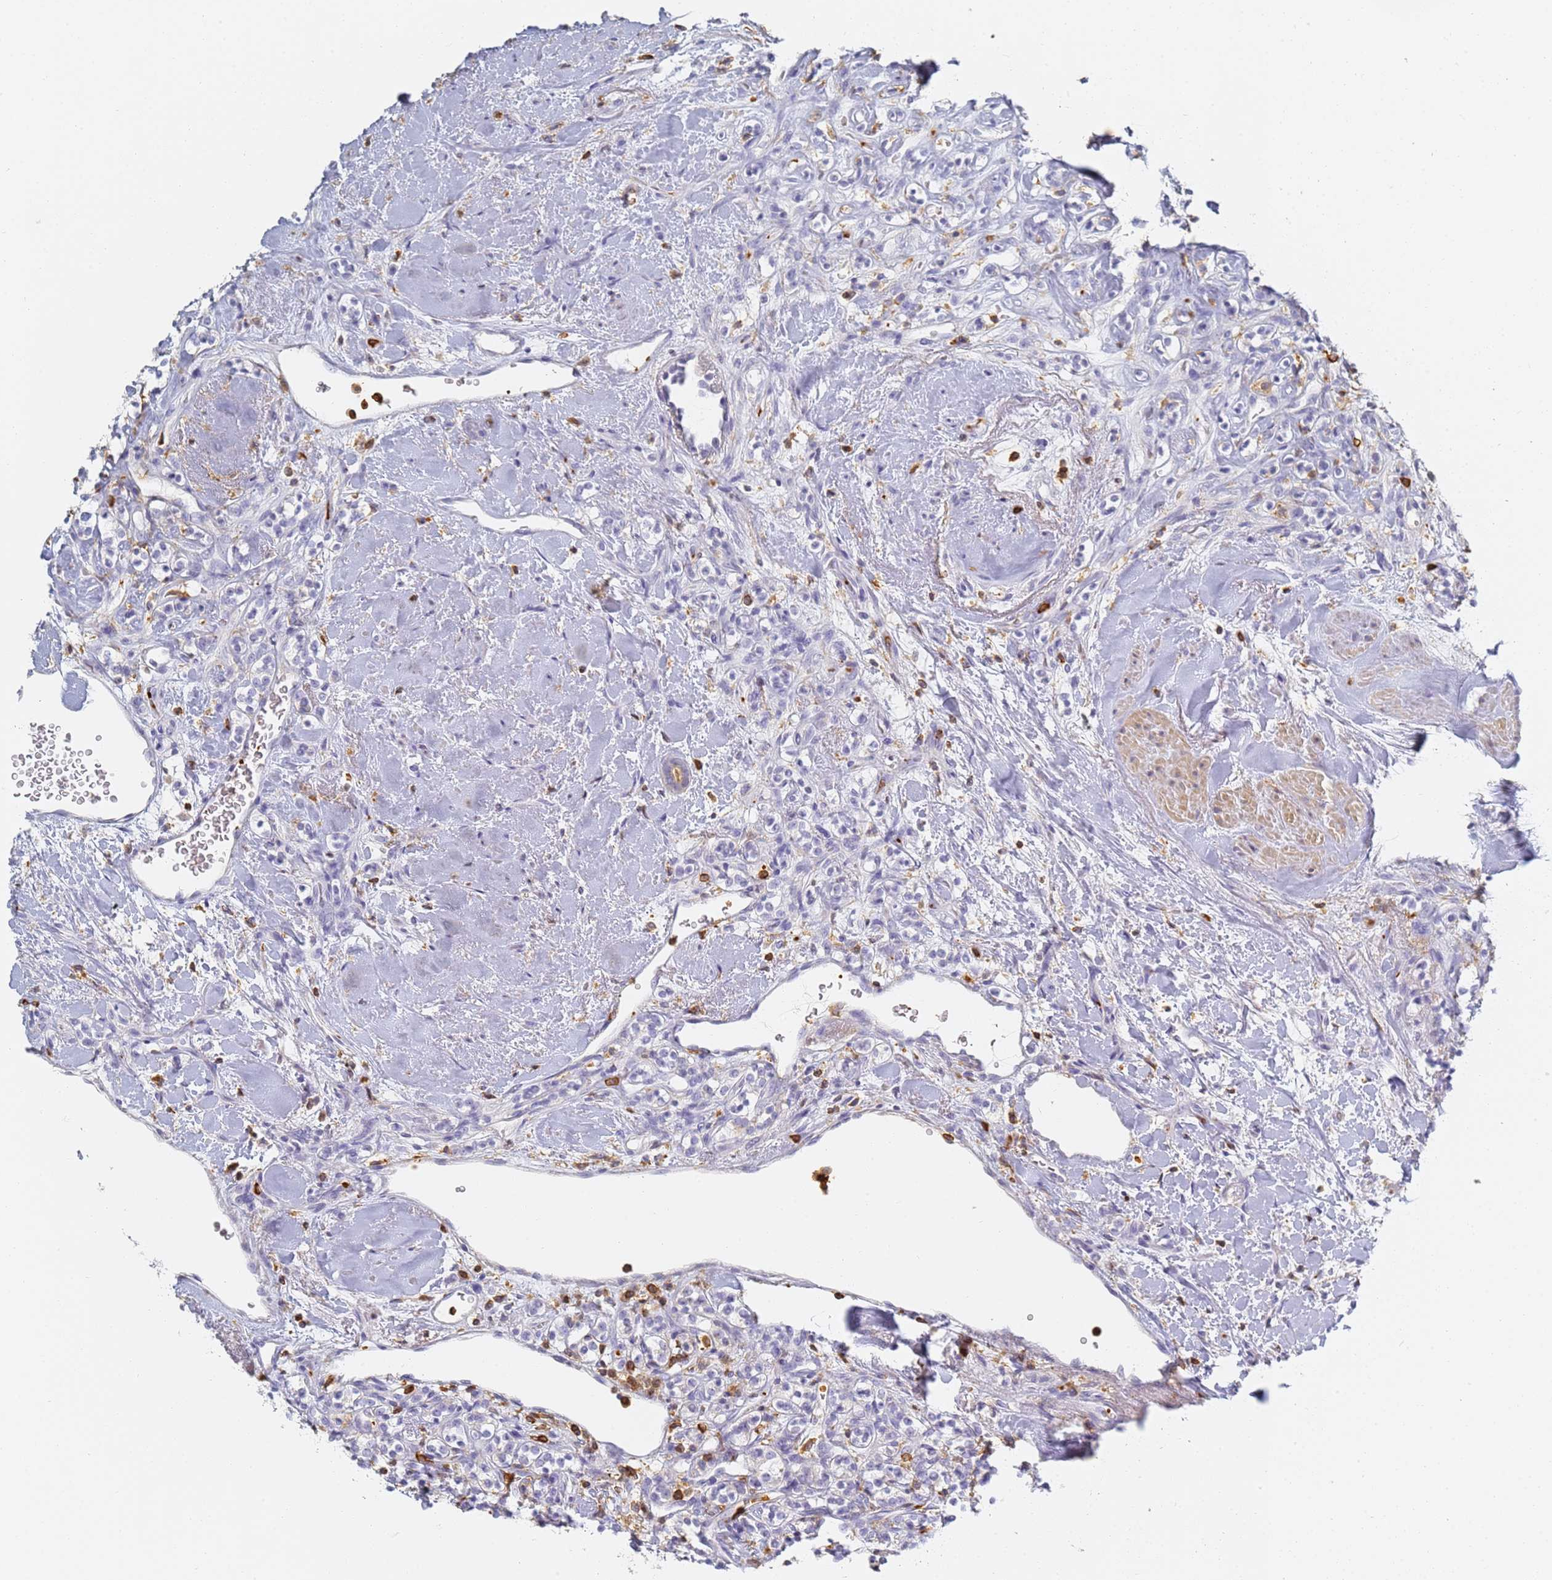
{"staining": {"intensity": "negative", "quantity": "none", "location": "none"}, "tissue": "renal cancer", "cell_type": "Tumor cells", "image_type": "cancer", "snomed": [{"axis": "morphology", "description": "Adenocarcinoma, NOS"}, {"axis": "topography", "description": "Kidney"}], "caption": "This is an IHC photomicrograph of renal adenocarcinoma. There is no positivity in tumor cells.", "gene": "BIN2", "patient": {"sex": "male", "age": 77}}